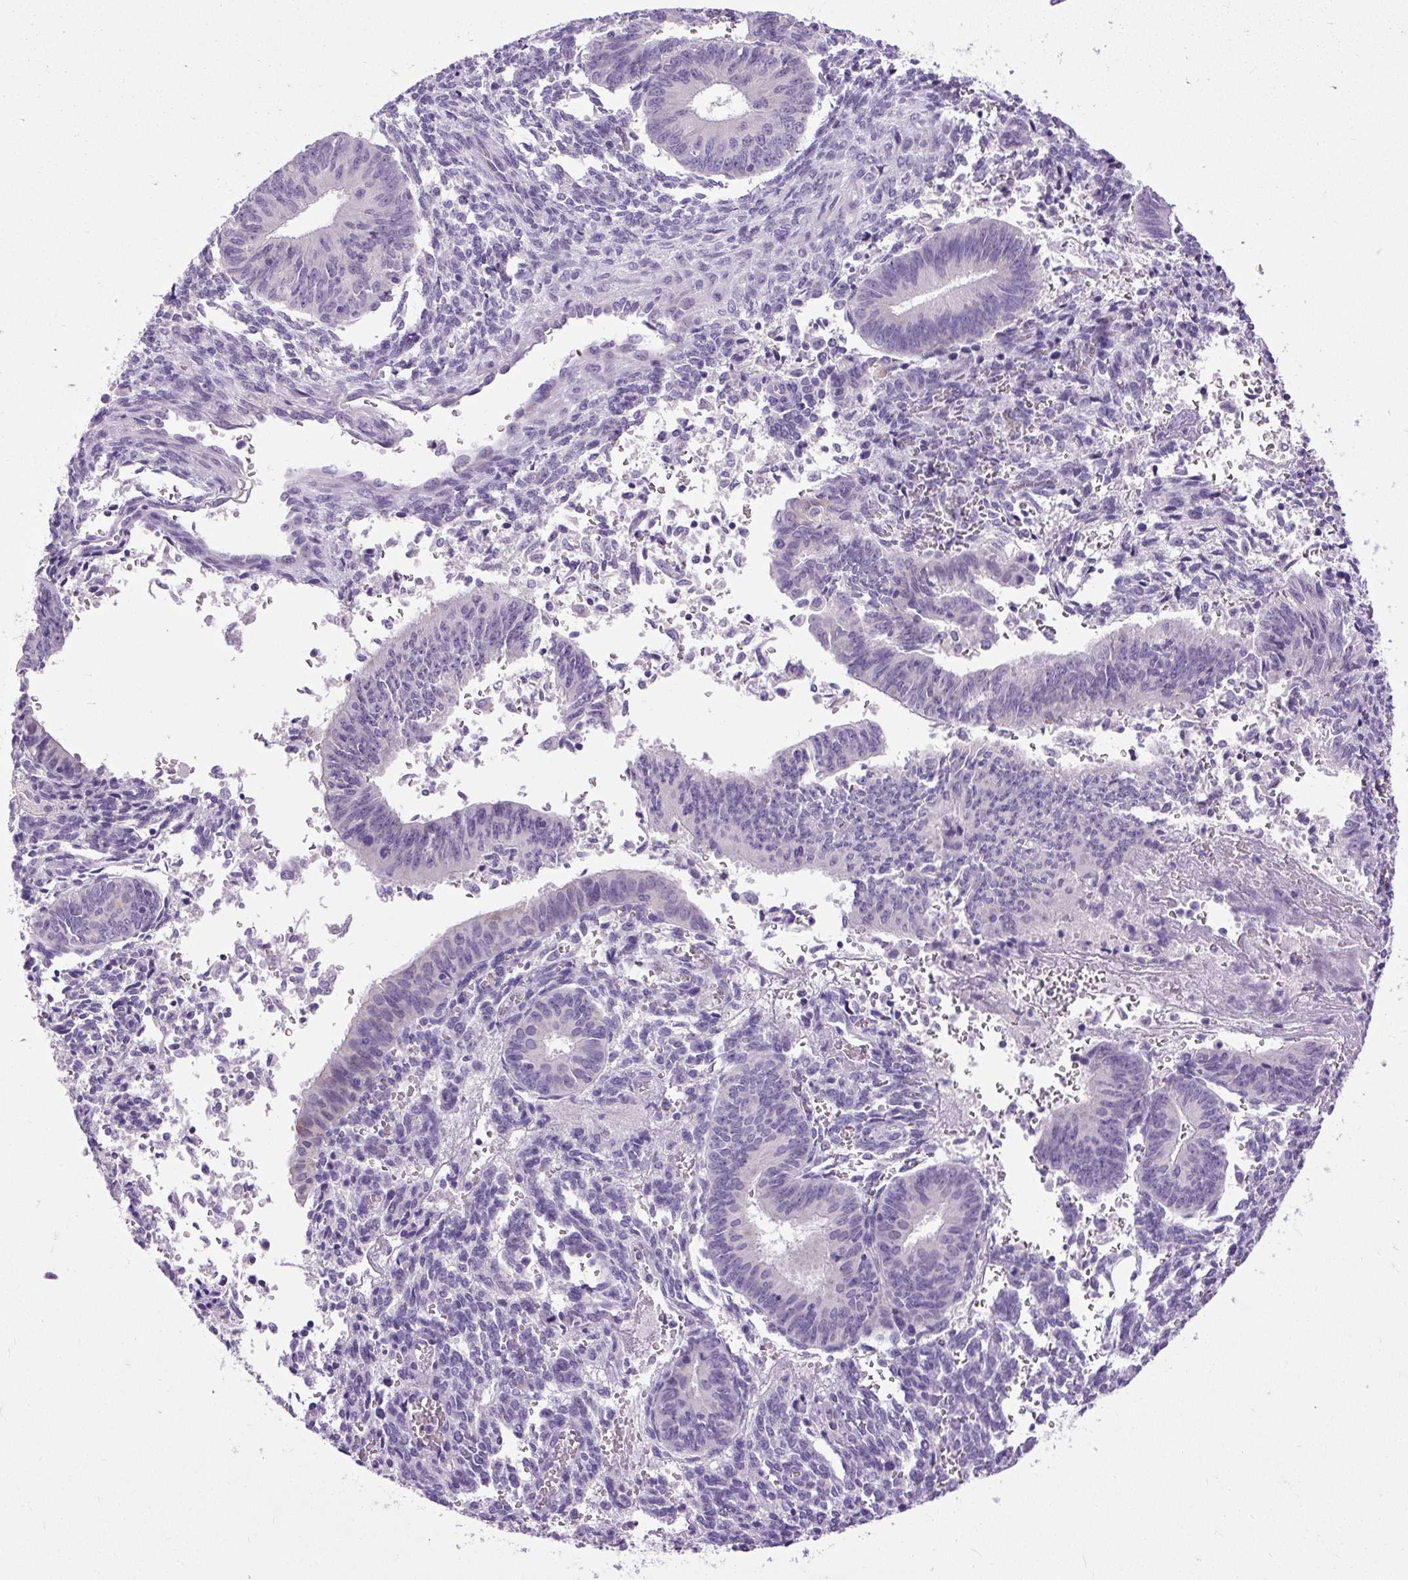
{"staining": {"intensity": "negative", "quantity": "none", "location": "none"}, "tissue": "endometrial cancer", "cell_type": "Tumor cells", "image_type": "cancer", "snomed": [{"axis": "morphology", "description": "Adenocarcinoma, NOS"}, {"axis": "topography", "description": "Endometrium"}], "caption": "A high-resolution image shows immunohistochemistry (IHC) staining of endometrial cancer (adenocarcinoma), which demonstrates no significant expression in tumor cells.", "gene": "FABP7", "patient": {"sex": "female", "age": 50}}